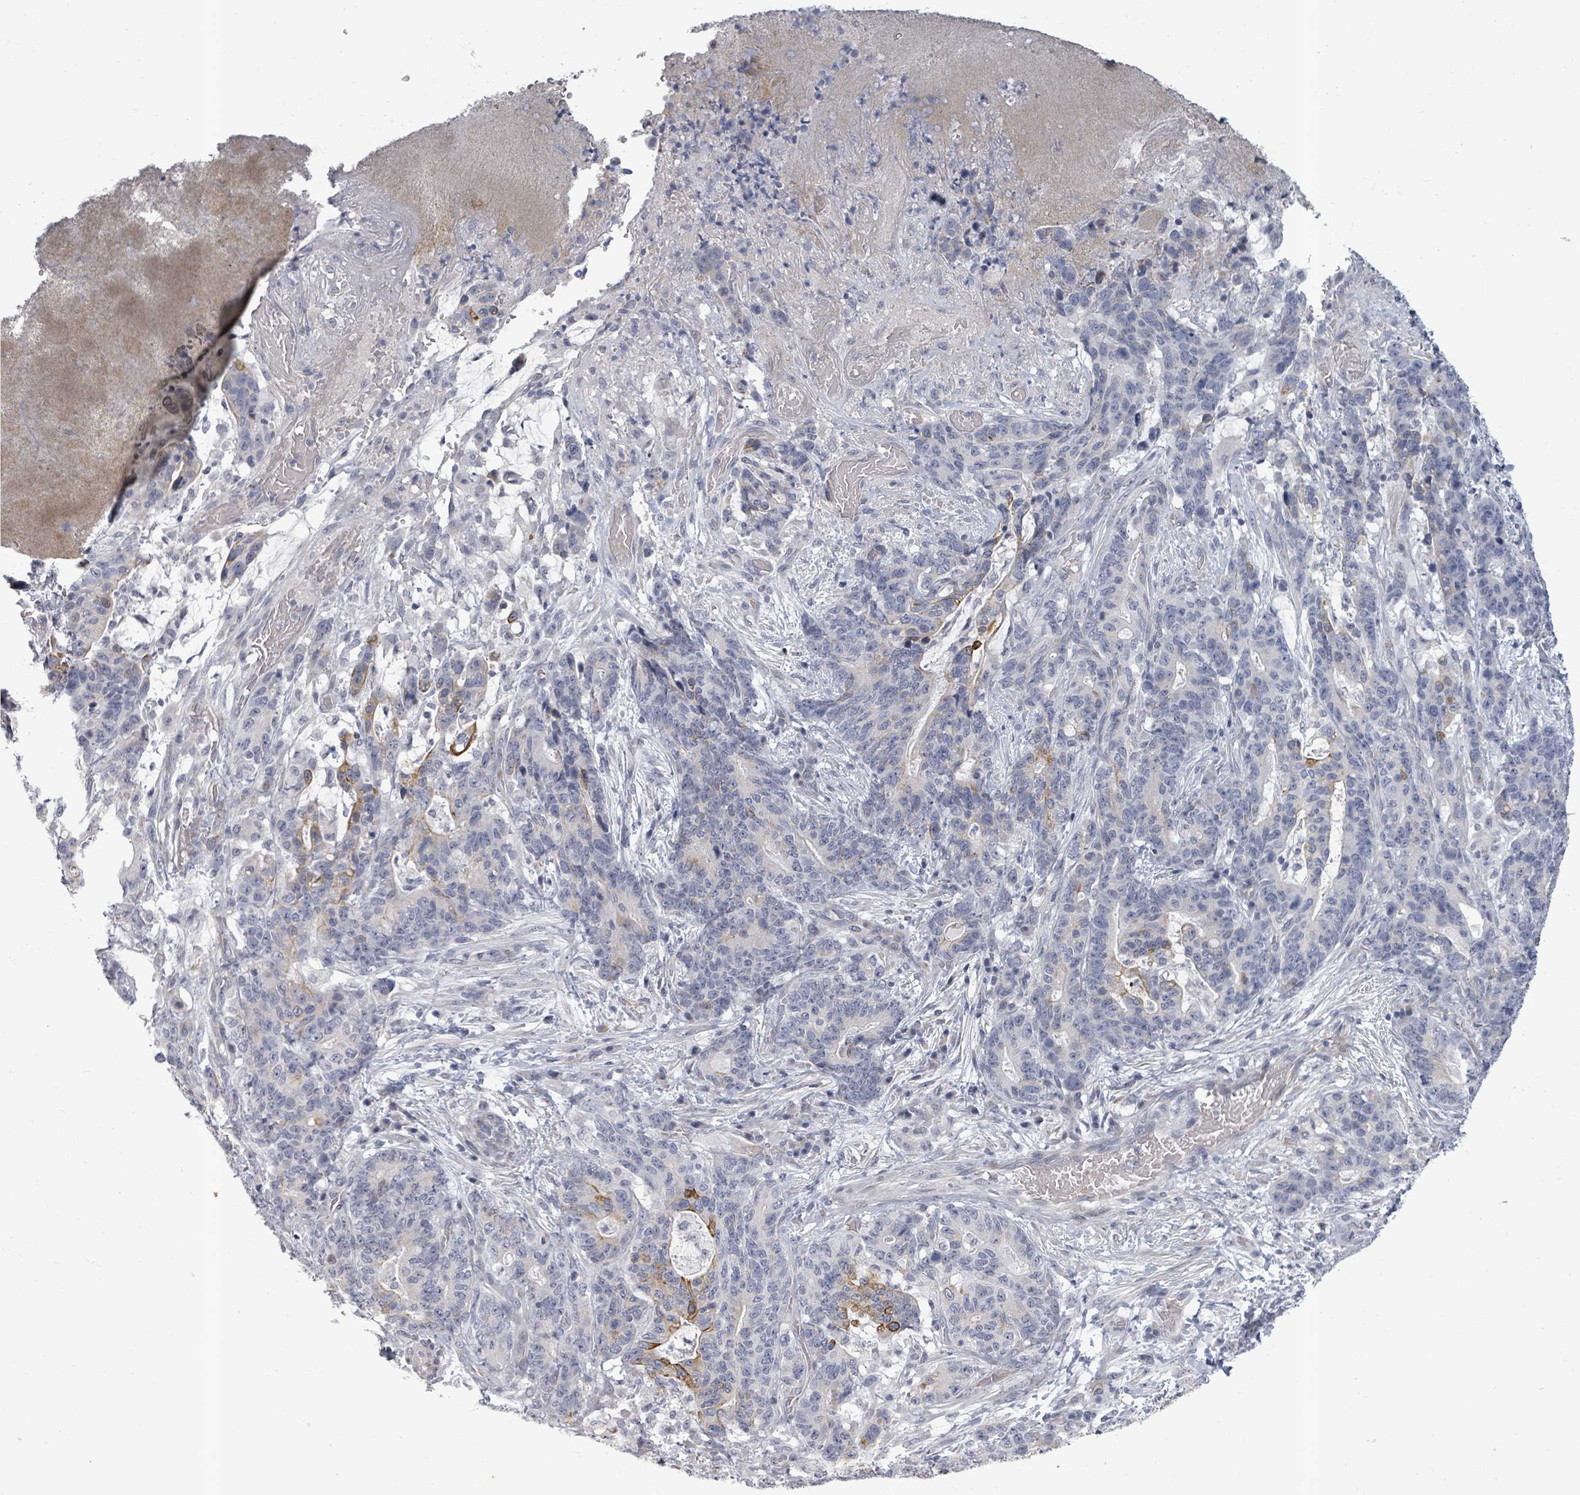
{"staining": {"intensity": "moderate", "quantity": "<25%", "location": "cytoplasmic/membranous"}, "tissue": "stomach cancer", "cell_type": "Tumor cells", "image_type": "cancer", "snomed": [{"axis": "morphology", "description": "Normal tissue, NOS"}, {"axis": "morphology", "description": "Adenocarcinoma, NOS"}, {"axis": "topography", "description": "Stomach"}], "caption": "Immunohistochemical staining of human adenocarcinoma (stomach) exhibits moderate cytoplasmic/membranous protein positivity in about <25% of tumor cells.", "gene": "PTPN20", "patient": {"sex": "female", "age": 64}}